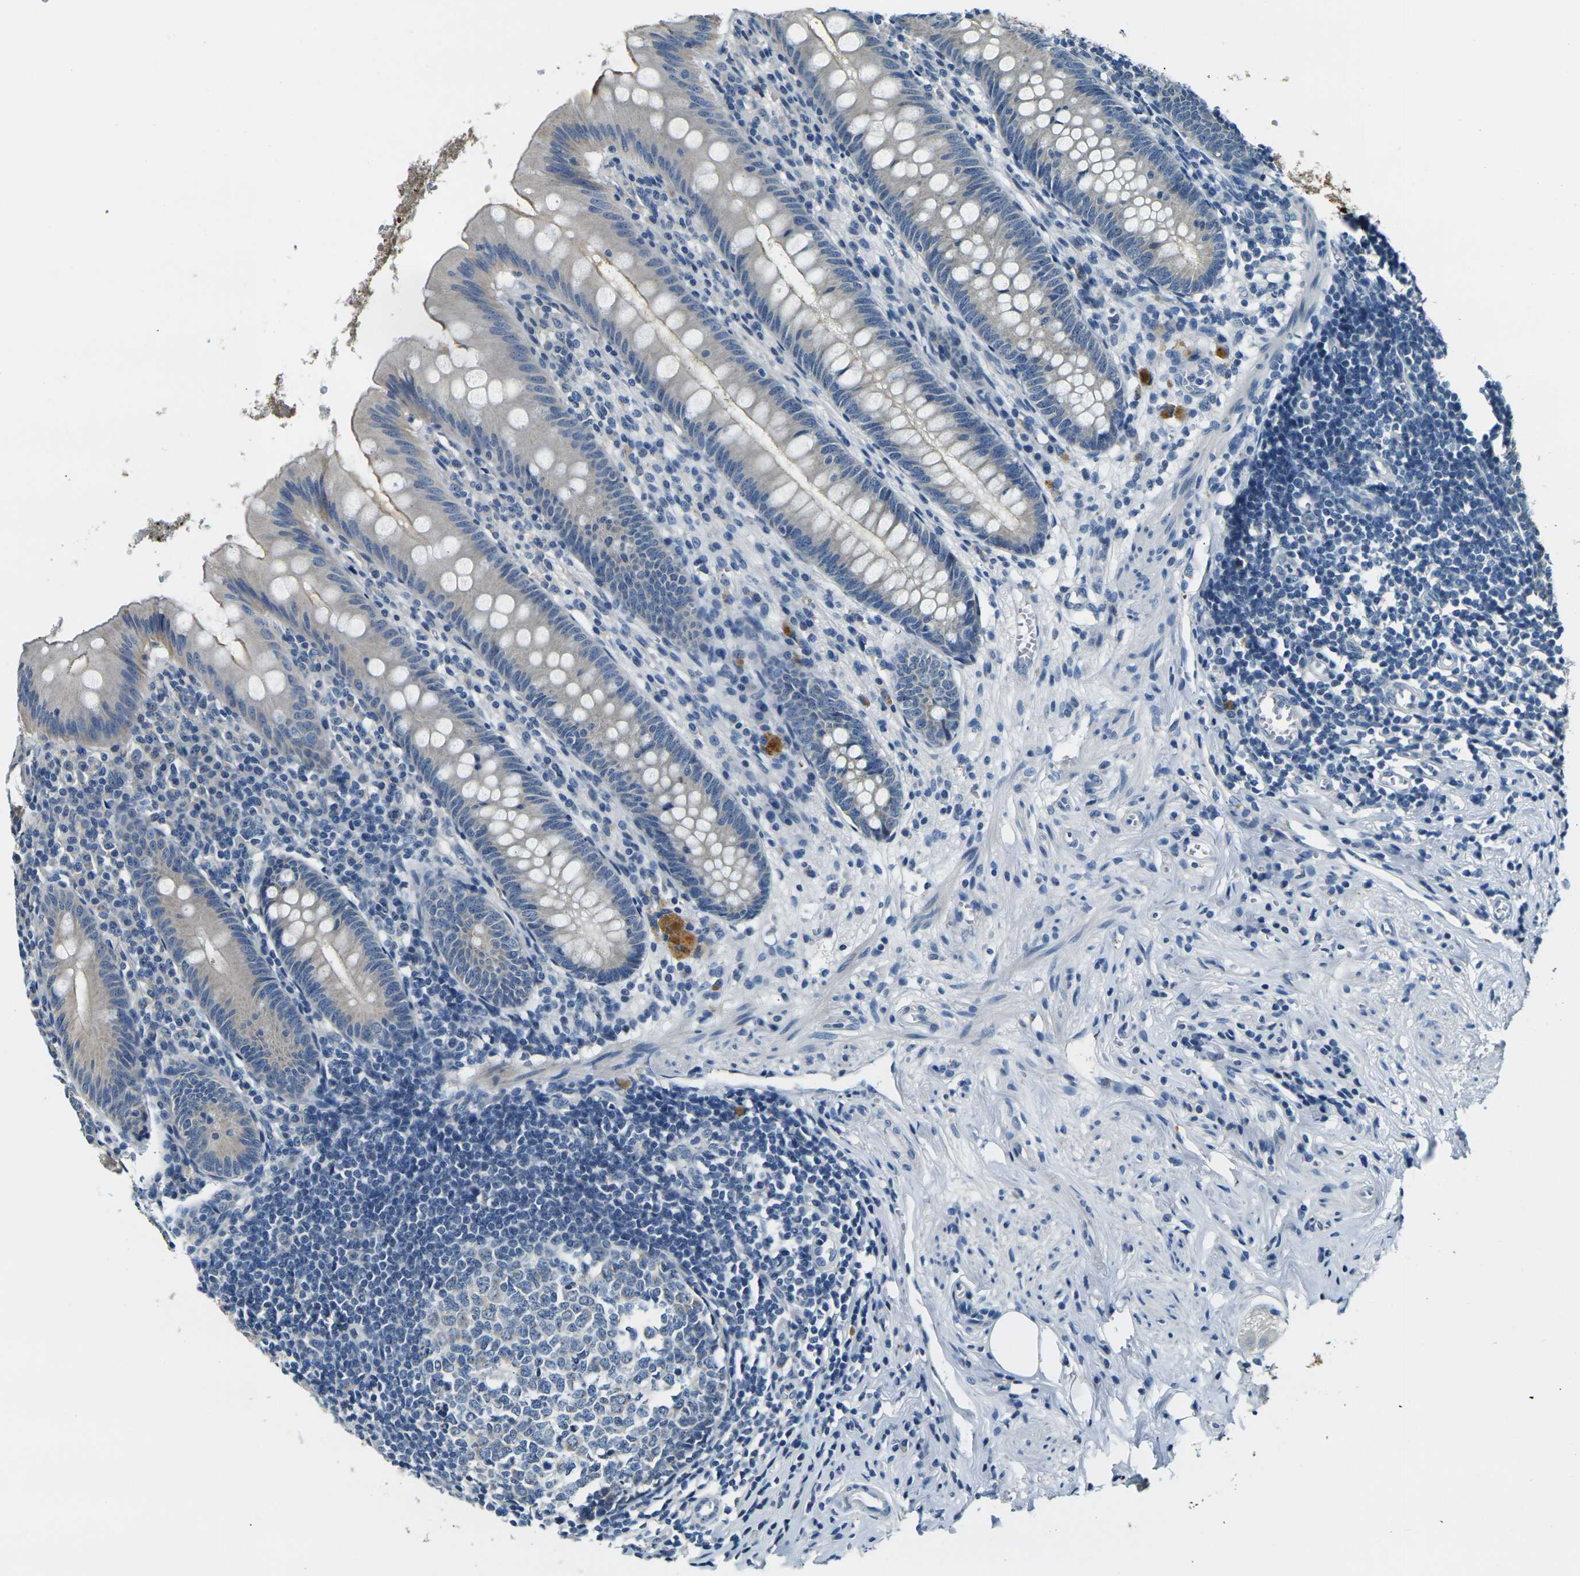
{"staining": {"intensity": "negative", "quantity": "none", "location": "none"}, "tissue": "appendix", "cell_type": "Glandular cells", "image_type": "normal", "snomed": [{"axis": "morphology", "description": "Normal tissue, NOS"}, {"axis": "topography", "description": "Appendix"}], "caption": "High power microscopy photomicrograph of an immunohistochemistry micrograph of normal appendix, revealing no significant positivity in glandular cells.", "gene": "SHISAL2B", "patient": {"sex": "male", "age": 56}}